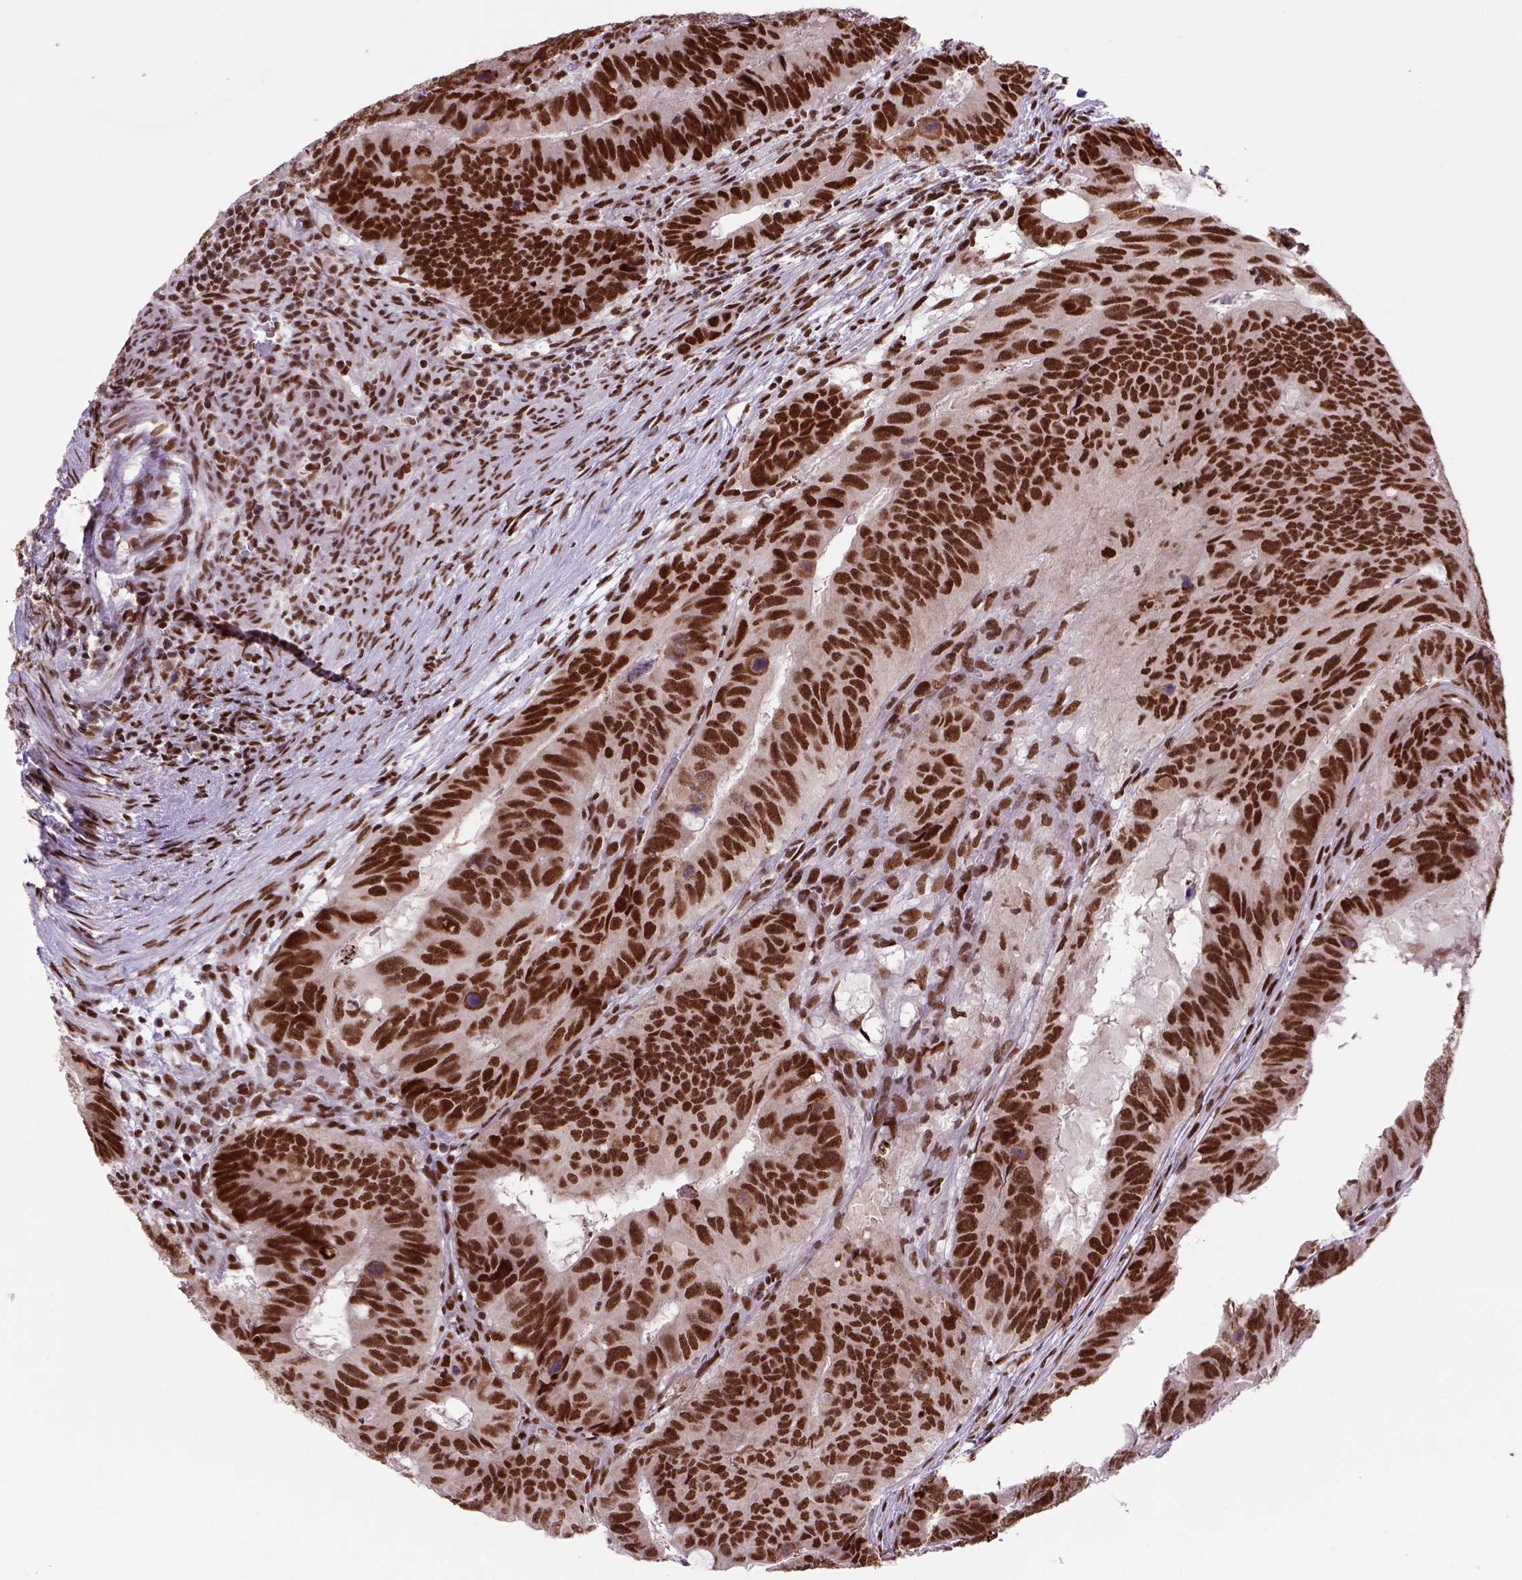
{"staining": {"intensity": "strong", "quantity": ">75%", "location": "nuclear"}, "tissue": "colorectal cancer", "cell_type": "Tumor cells", "image_type": "cancer", "snomed": [{"axis": "morphology", "description": "Adenocarcinoma, NOS"}, {"axis": "topography", "description": "Colon"}], "caption": "Human colorectal cancer (adenocarcinoma) stained with a brown dye reveals strong nuclear positive staining in approximately >75% of tumor cells.", "gene": "NSMCE2", "patient": {"sex": "male", "age": 79}}